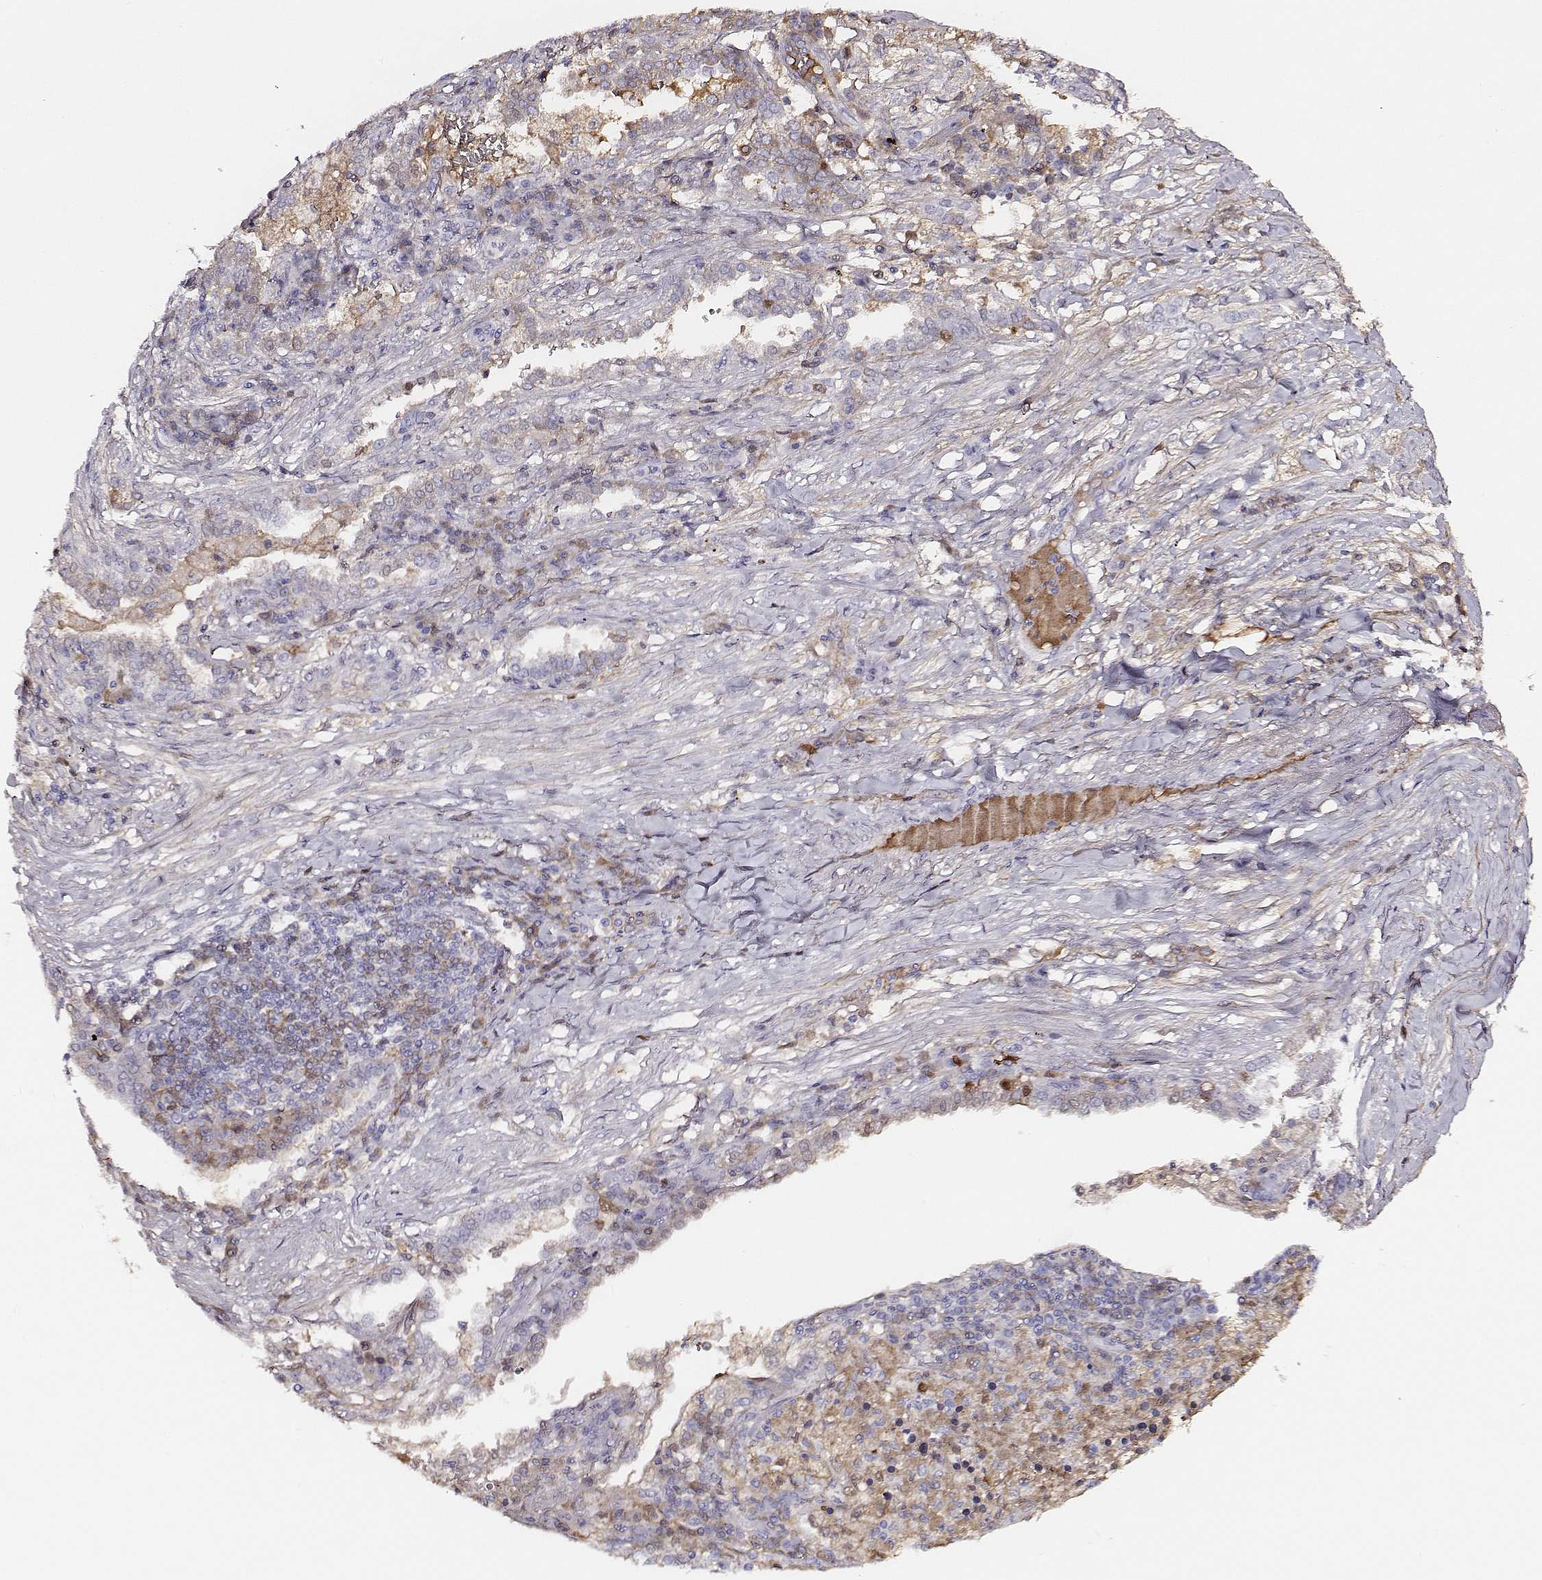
{"staining": {"intensity": "negative", "quantity": "none", "location": "none"}, "tissue": "lung cancer", "cell_type": "Tumor cells", "image_type": "cancer", "snomed": [{"axis": "morphology", "description": "Adenocarcinoma, NOS"}, {"axis": "topography", "description": "Lung"}], "caption": "This is an immunohistochemistry (IHC) histopathology image of human lung cancer. There is no staining in tumor cells.", "gene": "TF", "patient": {"sex": "male", "age": 57}}